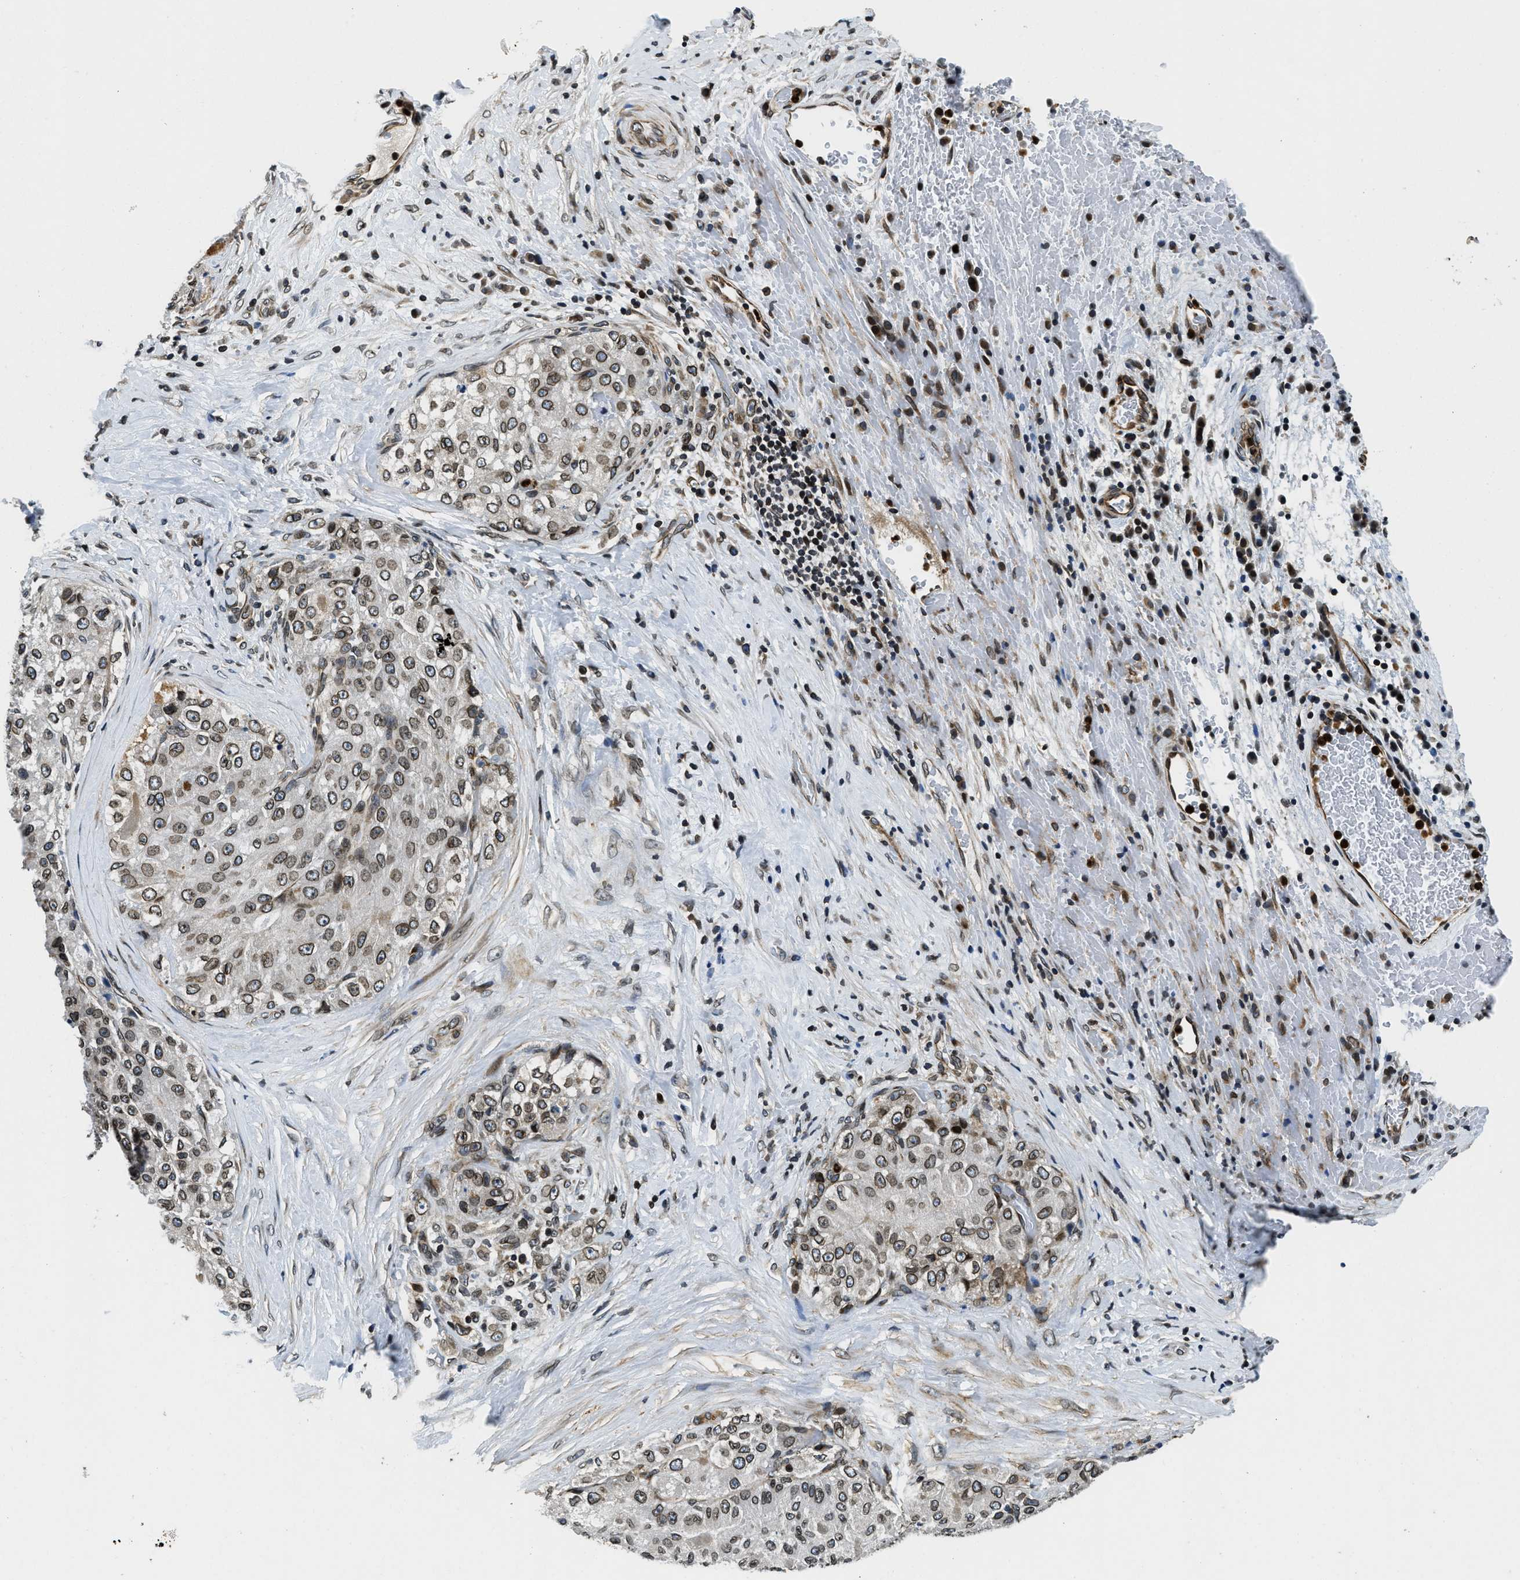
{"staining": {"intensity": "moderate", "quantity": ">75%", "location": "cytoplasmic/membranous,nuclear"}, "tissue": "liver cancer", "cell_type": "Tumor cells", "image_type": "cancer", "snomed": [{"axis": "morphology", "description": "Carcinoma, Hepatocellular, NOS"}, {"axis": "topography", "description": "Liver"}], "caption": "This image displays liver hepatocellular carcinoma stained with IHC to label a protein in brown. The cytoplasmic/membranous and nuclear of tumor cells show moderate positivity for the protein. Nuclei are counter-stained blue.", "gene": "ZC3HC1", "patient": {"sex": "male", "age": 80}}